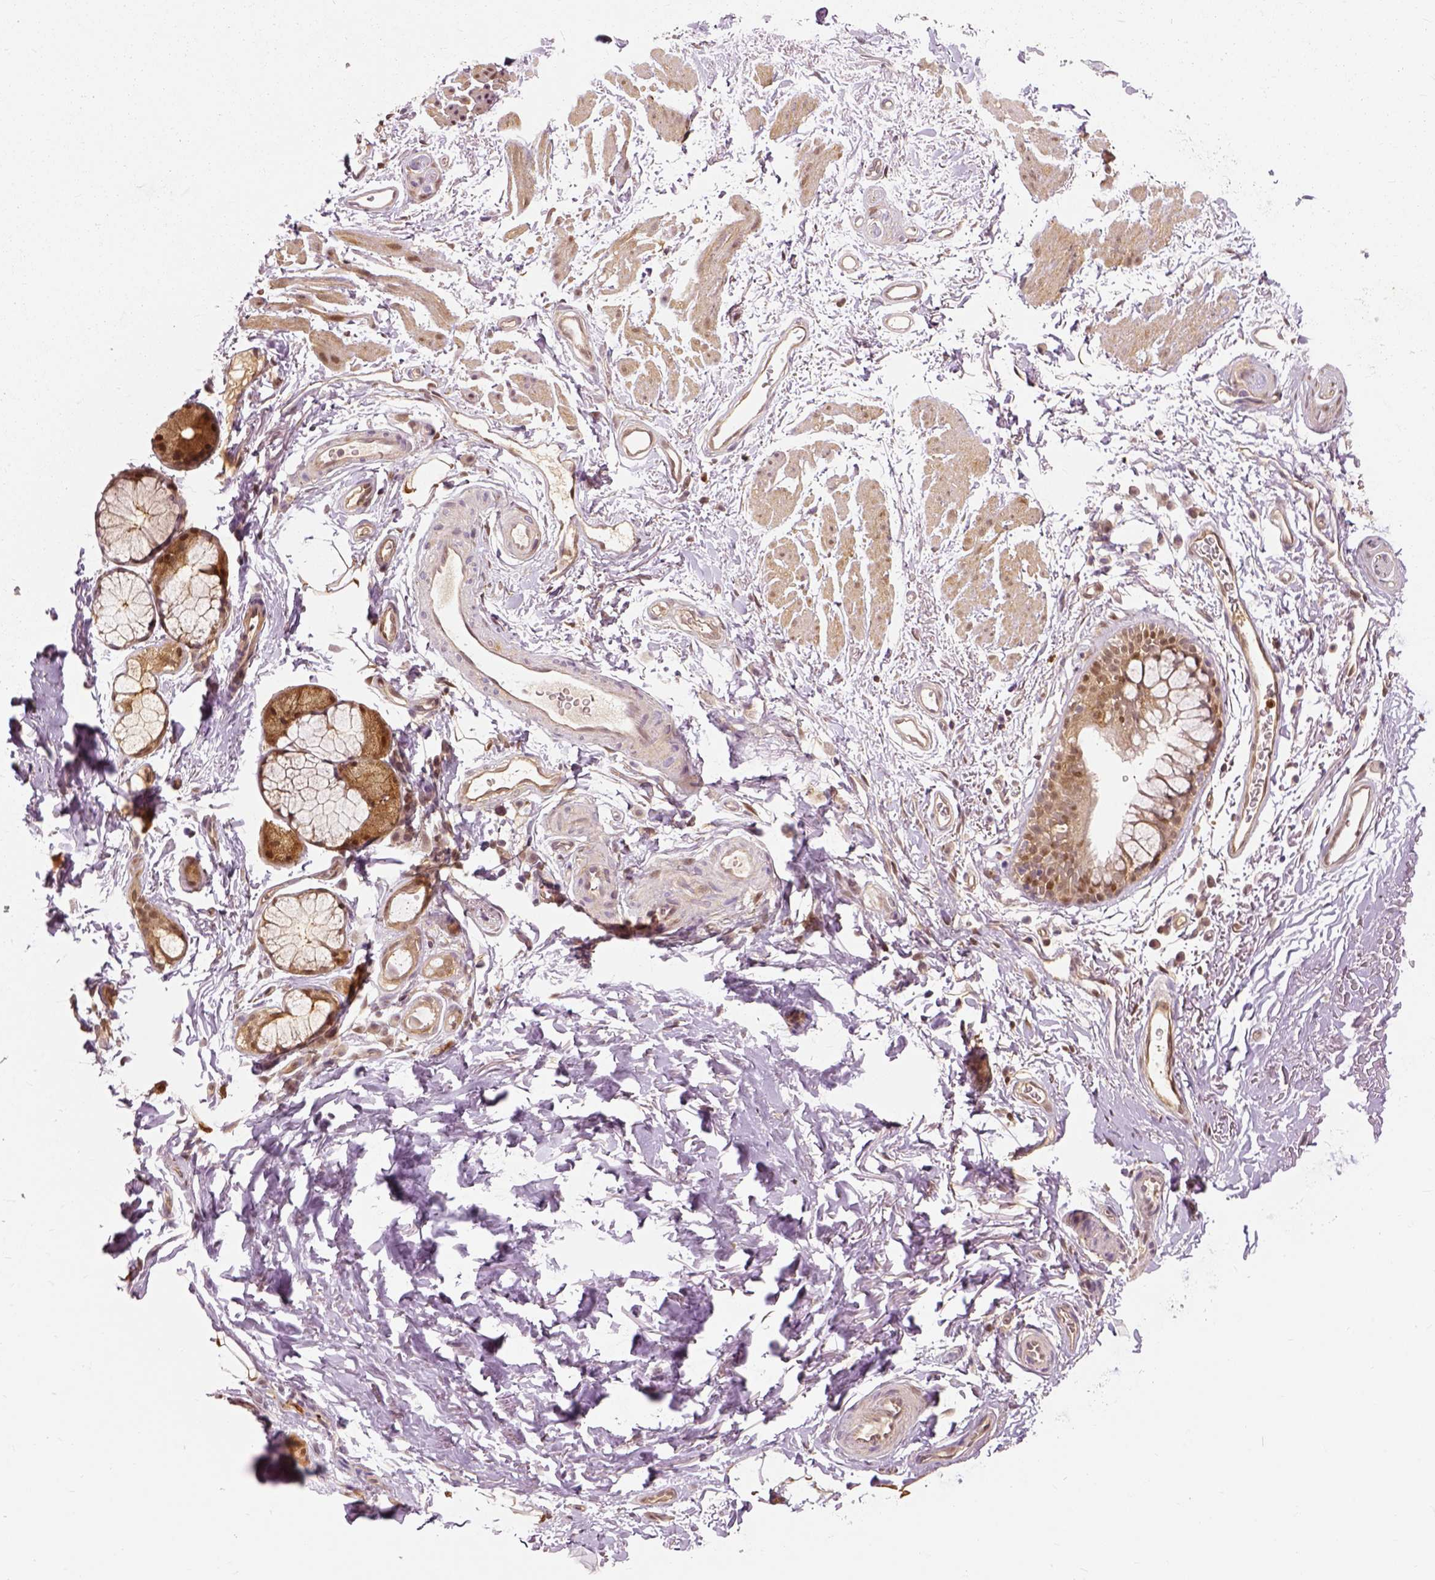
{"staining": {"intensity": "weak", "quantity": ">75%", "location": "cytoplasmic/membranous"}, "tissue": "soft tissue", "cell_type": "Chondrocytes", "image_type": "normal", "snomed": [{"axis": "morphology", "description": "Normal tissue, NOS"}, {"axis": "topography", "description": "Cartilage tissue"}, {"axis": "topography", "description": "Bronchus"}], "caption": "An immunohistochemistry micrograph of unremarkable tissue is shown. Protein staining in brown shows weak cytoplasmic/membranous positivity in soft tissue within chondrocytes. (DAB = brown stain, brightfield microscopy at high magnification).", "gene": "GPI", "patient": {"sex": "female", "age": 79}}